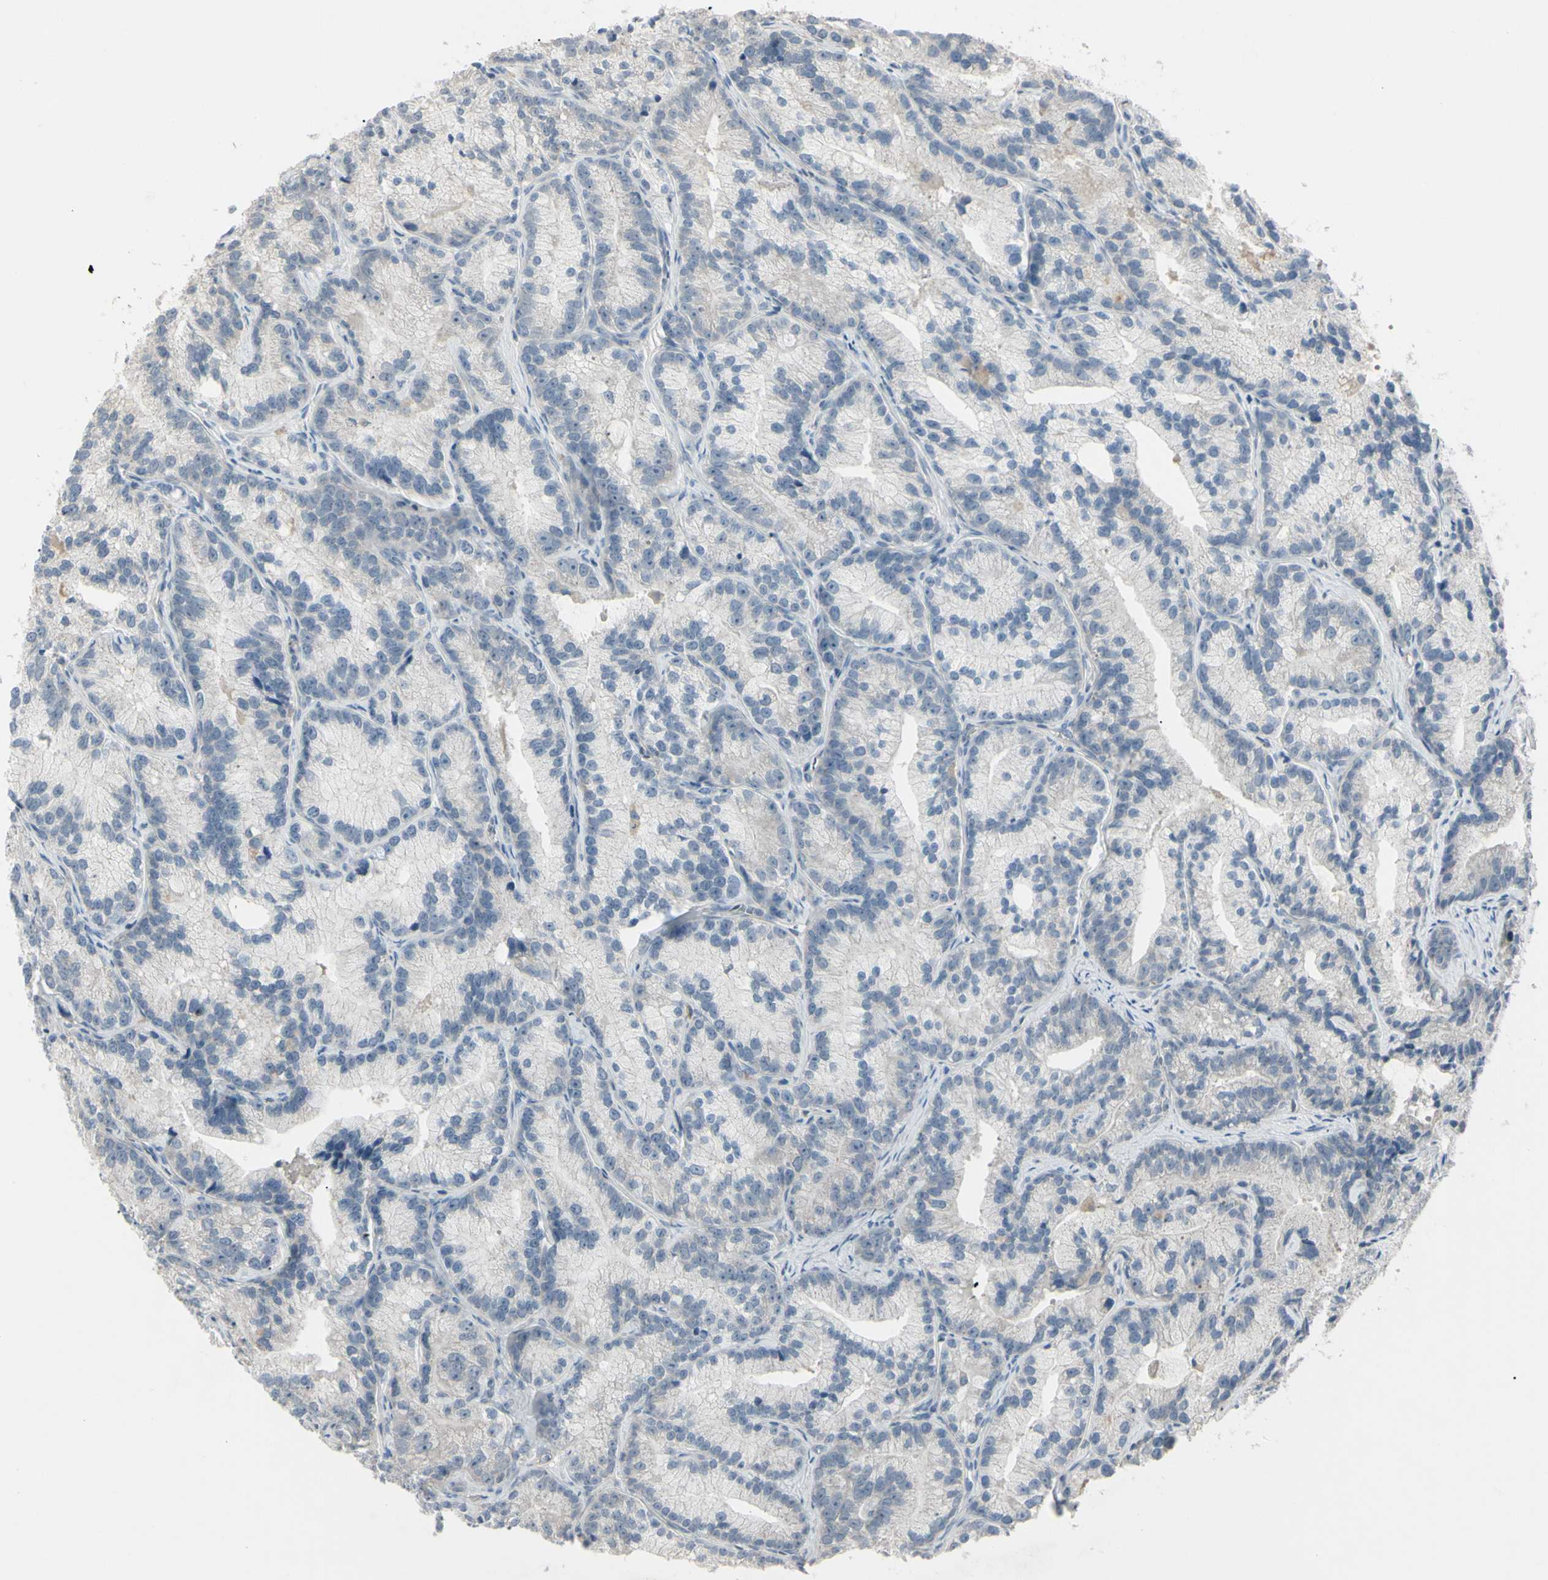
{"staining": {"intensity": "negative", "quantity": "none", "location": "none"}, "tissue": "prostate cancer", "cell_type": "Tumor cells", "image_type": "cancer", "snomed": [{"axis": "morphology", "description": "Adenocarcinoma, Low grade"}, {"axis": "topography", "description": "Prostate"}], "caption": "A micrograph of human adenocarcinoma (low-grade) (prostate) is negative for staining in tumor cells. (Immunohistochemistry (ihc), brightfield microscopy, high magnification).", "gene": "PIAS4", "patient": {"sex": "male", "age": 89}}